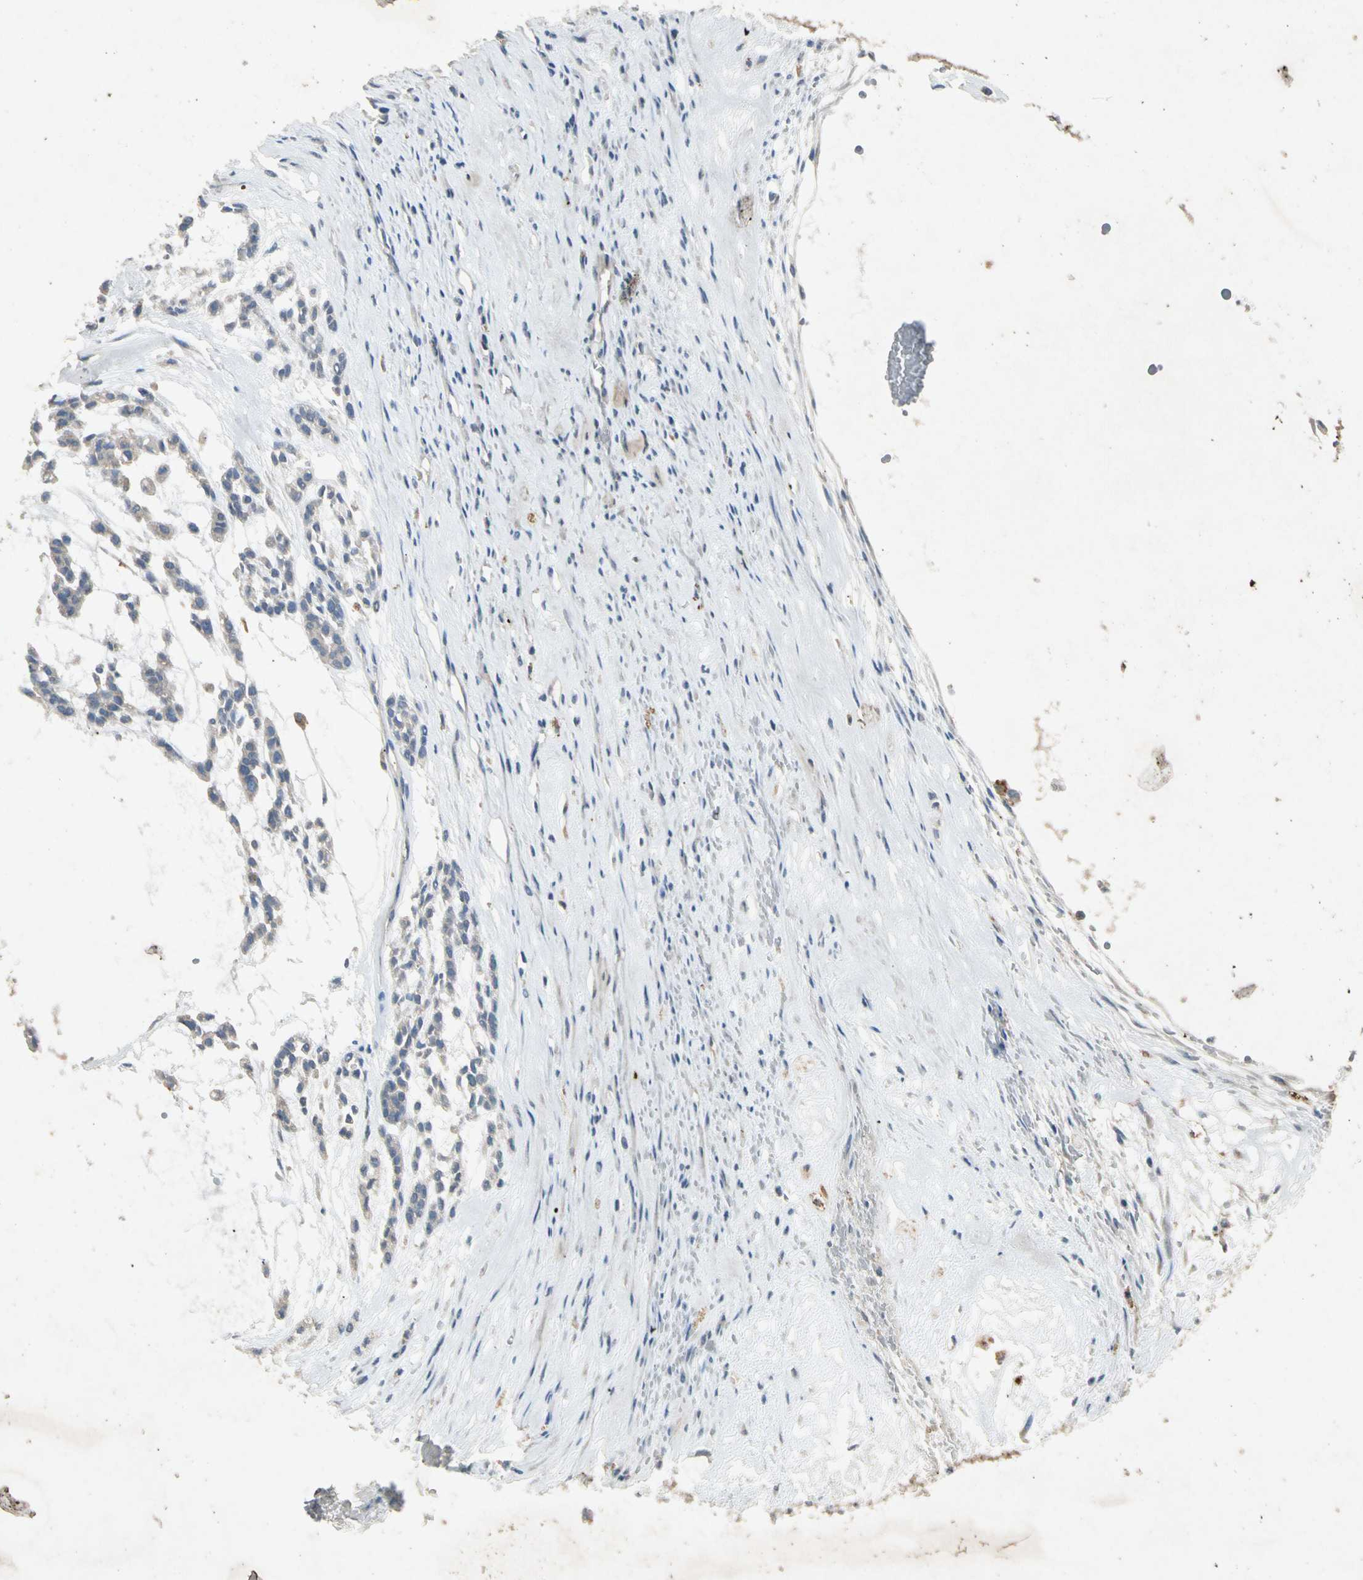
{"staining": {"intensity": "weak", "quantity": "<25%", "location": "cytoplasmic/membranous"}, "tissue": "head and neck cancer", "cell_type": "Tumor cells", "image_type": "cancer", "snomed": [{"axis": "morphology", "description": "Adenocarcinoma, NOS"}, {"axis": "morphology", "description": "Adenoma, NOS"}, {"axis": "topography", "description": "Head-Neck"}], "caption": "Head and neck cancer (adenoma) stained for a protein using immunohistochemistry displays no staining tumor cells.", "gene": "GPLD1", "patient": {"sex": "female", "age": 55}}